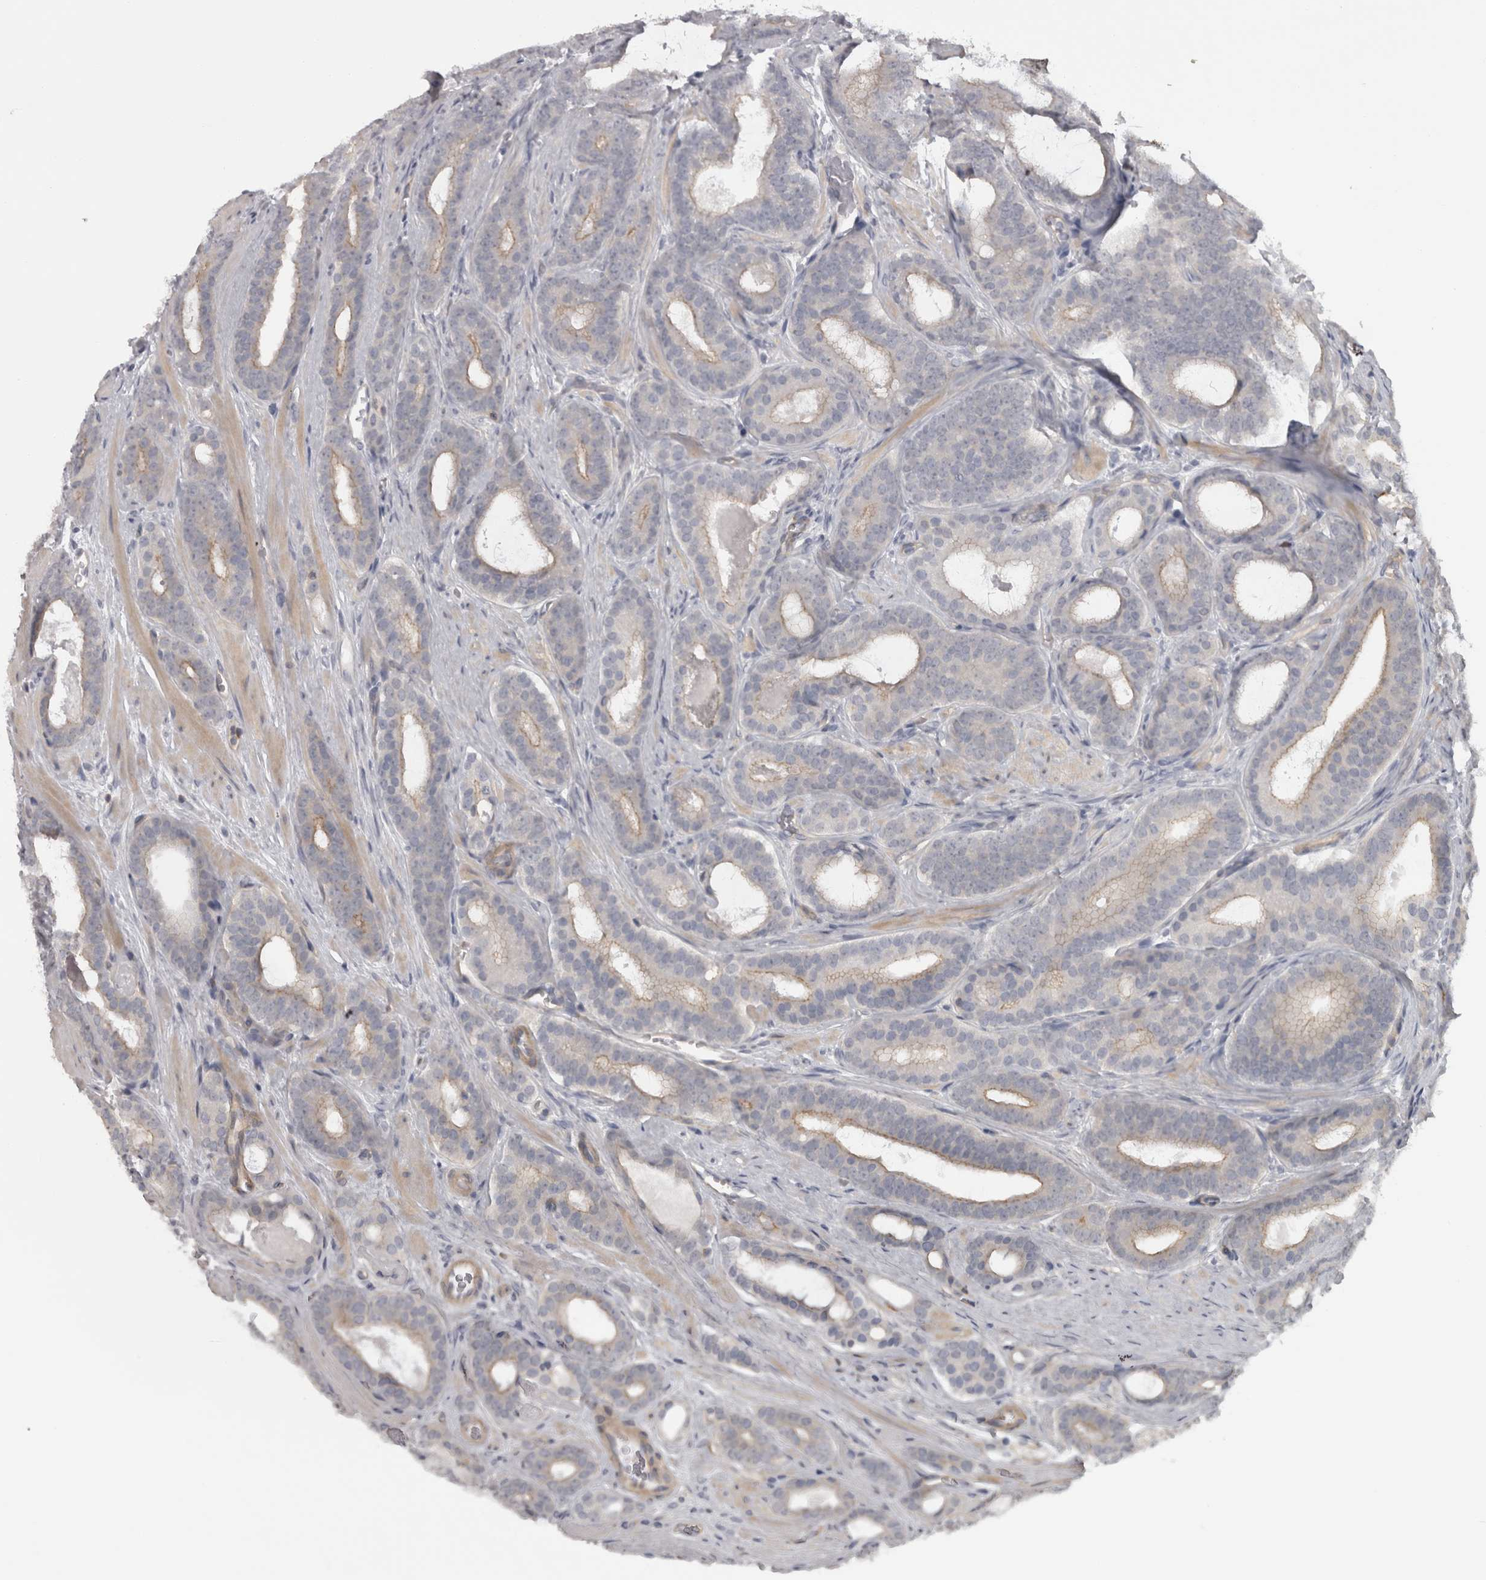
{"staining": {"intensity": "weak", "quantity": "25%-75%", "location": "cytoplasmic/membranous"}, "tissue": "prostate cancer", "cell_type": "Tumor cells", "image_type": "cancer", "snomed": [{"axis": "morphology", "description": "Adenocarcinoma, High grade"}, {"axis": "topography", "description": "Prostate"}], "caption": "Immunohistochemical staining of human prostate adenocarcinoma (high-grade) reveals weak cytoplasmic/membranous protein positivity in approximately 25%-75% of tumor cells.", "gene": "PPP1R12B", "patient": {"sex": "male", "age": 60}}